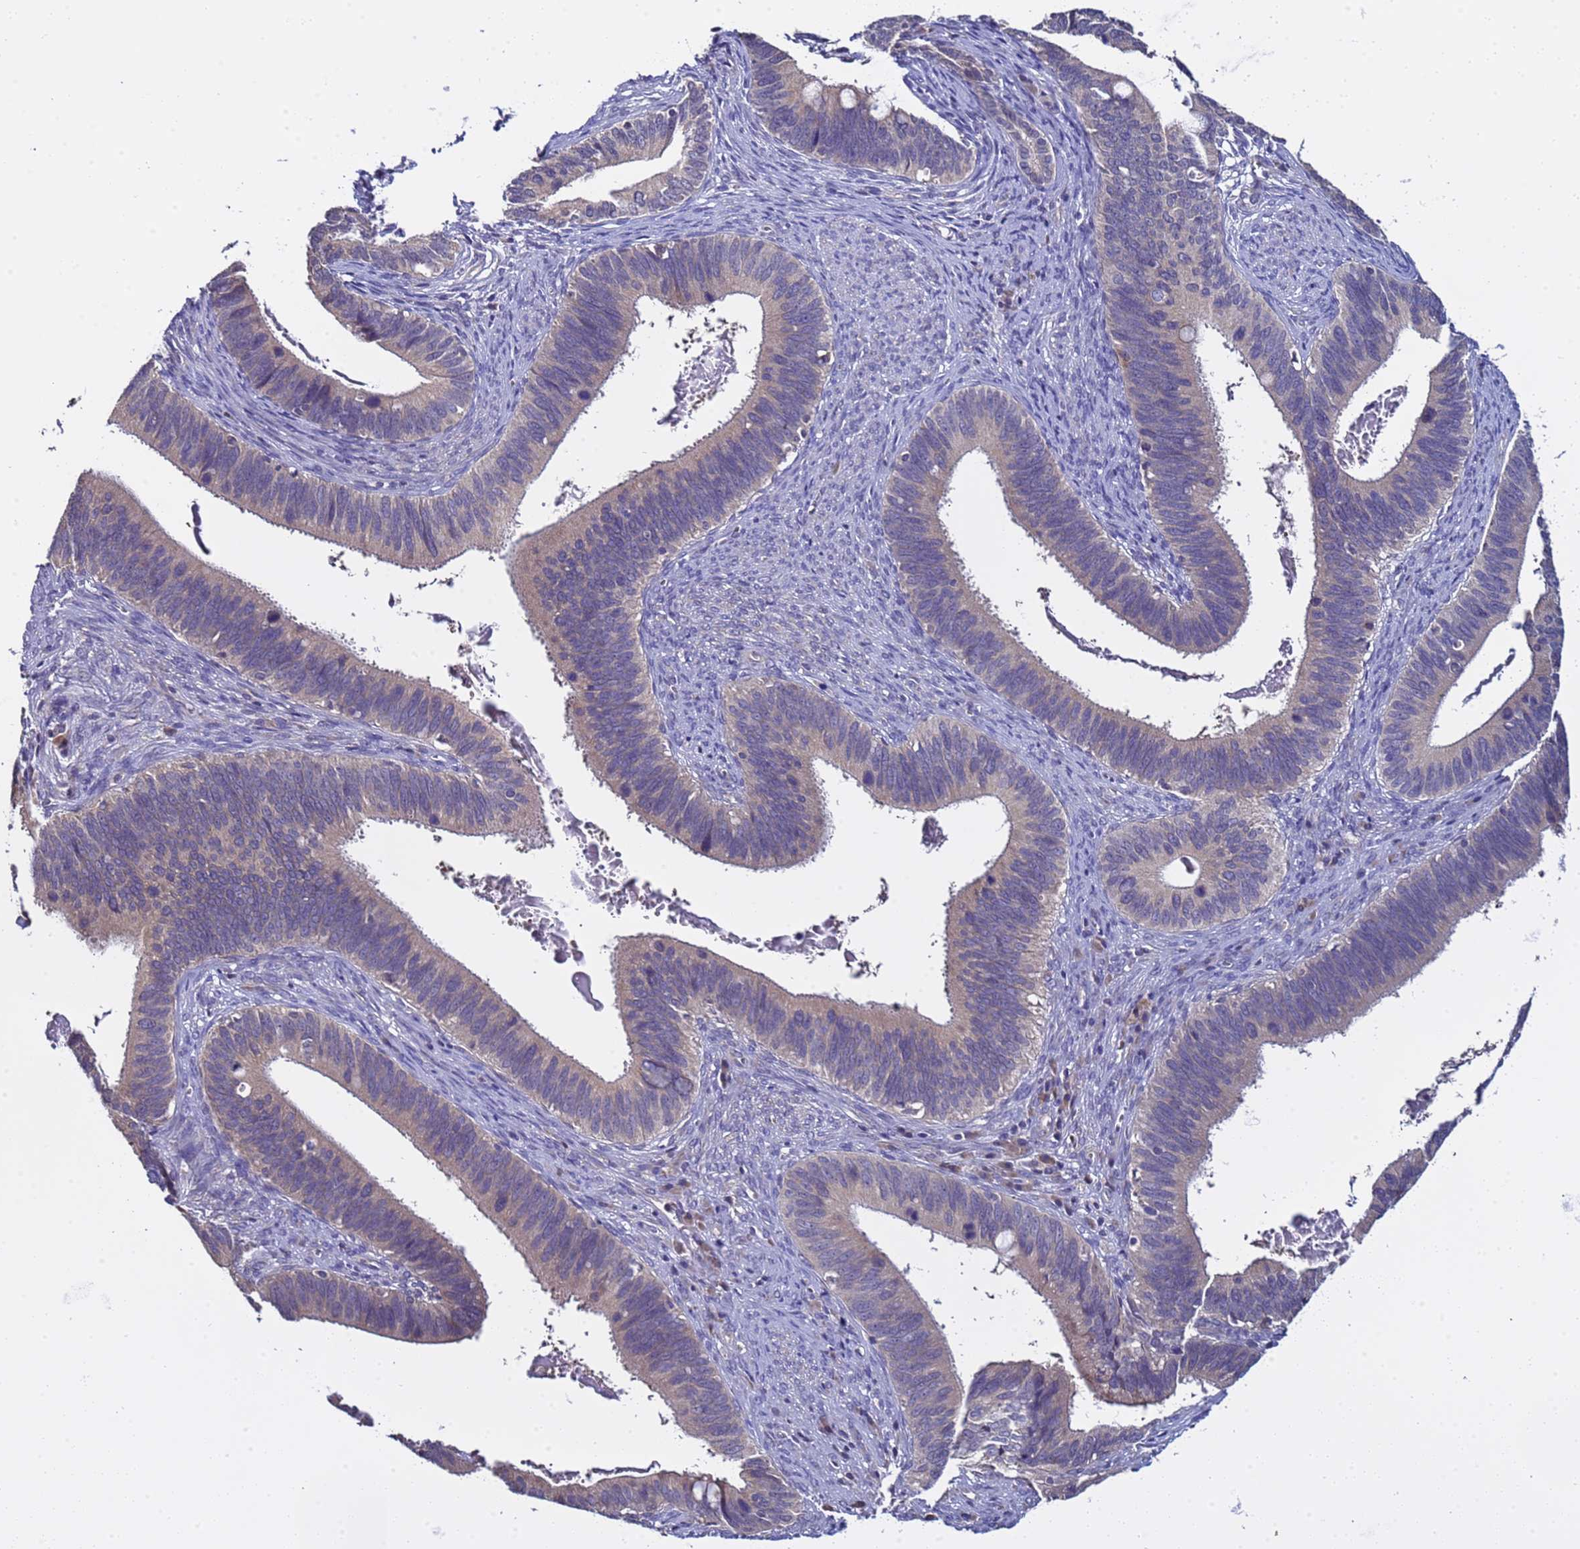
{"staining": {"intensity": "negative", "quantity": "none", "location": "none"}, "tissue": "cervical cancer", "cell_type": "Tumor cells", "image_type": "cancer", "snomed": [{"axis": "morphology", "description": "Adenocarcinoma, NOS"}, {"axis": "topography", "description": "Cervix"}], "caption": "This micrograph is of adenocarcinoma (cervical) stained with immunohistochemistry (IHC) to label a protein in brown with the nuclei are counter-stained blue. There is no positivity in tumor cells.", "gene": "ELMOD2", "patient": {"sex": "female", "age": 42}}